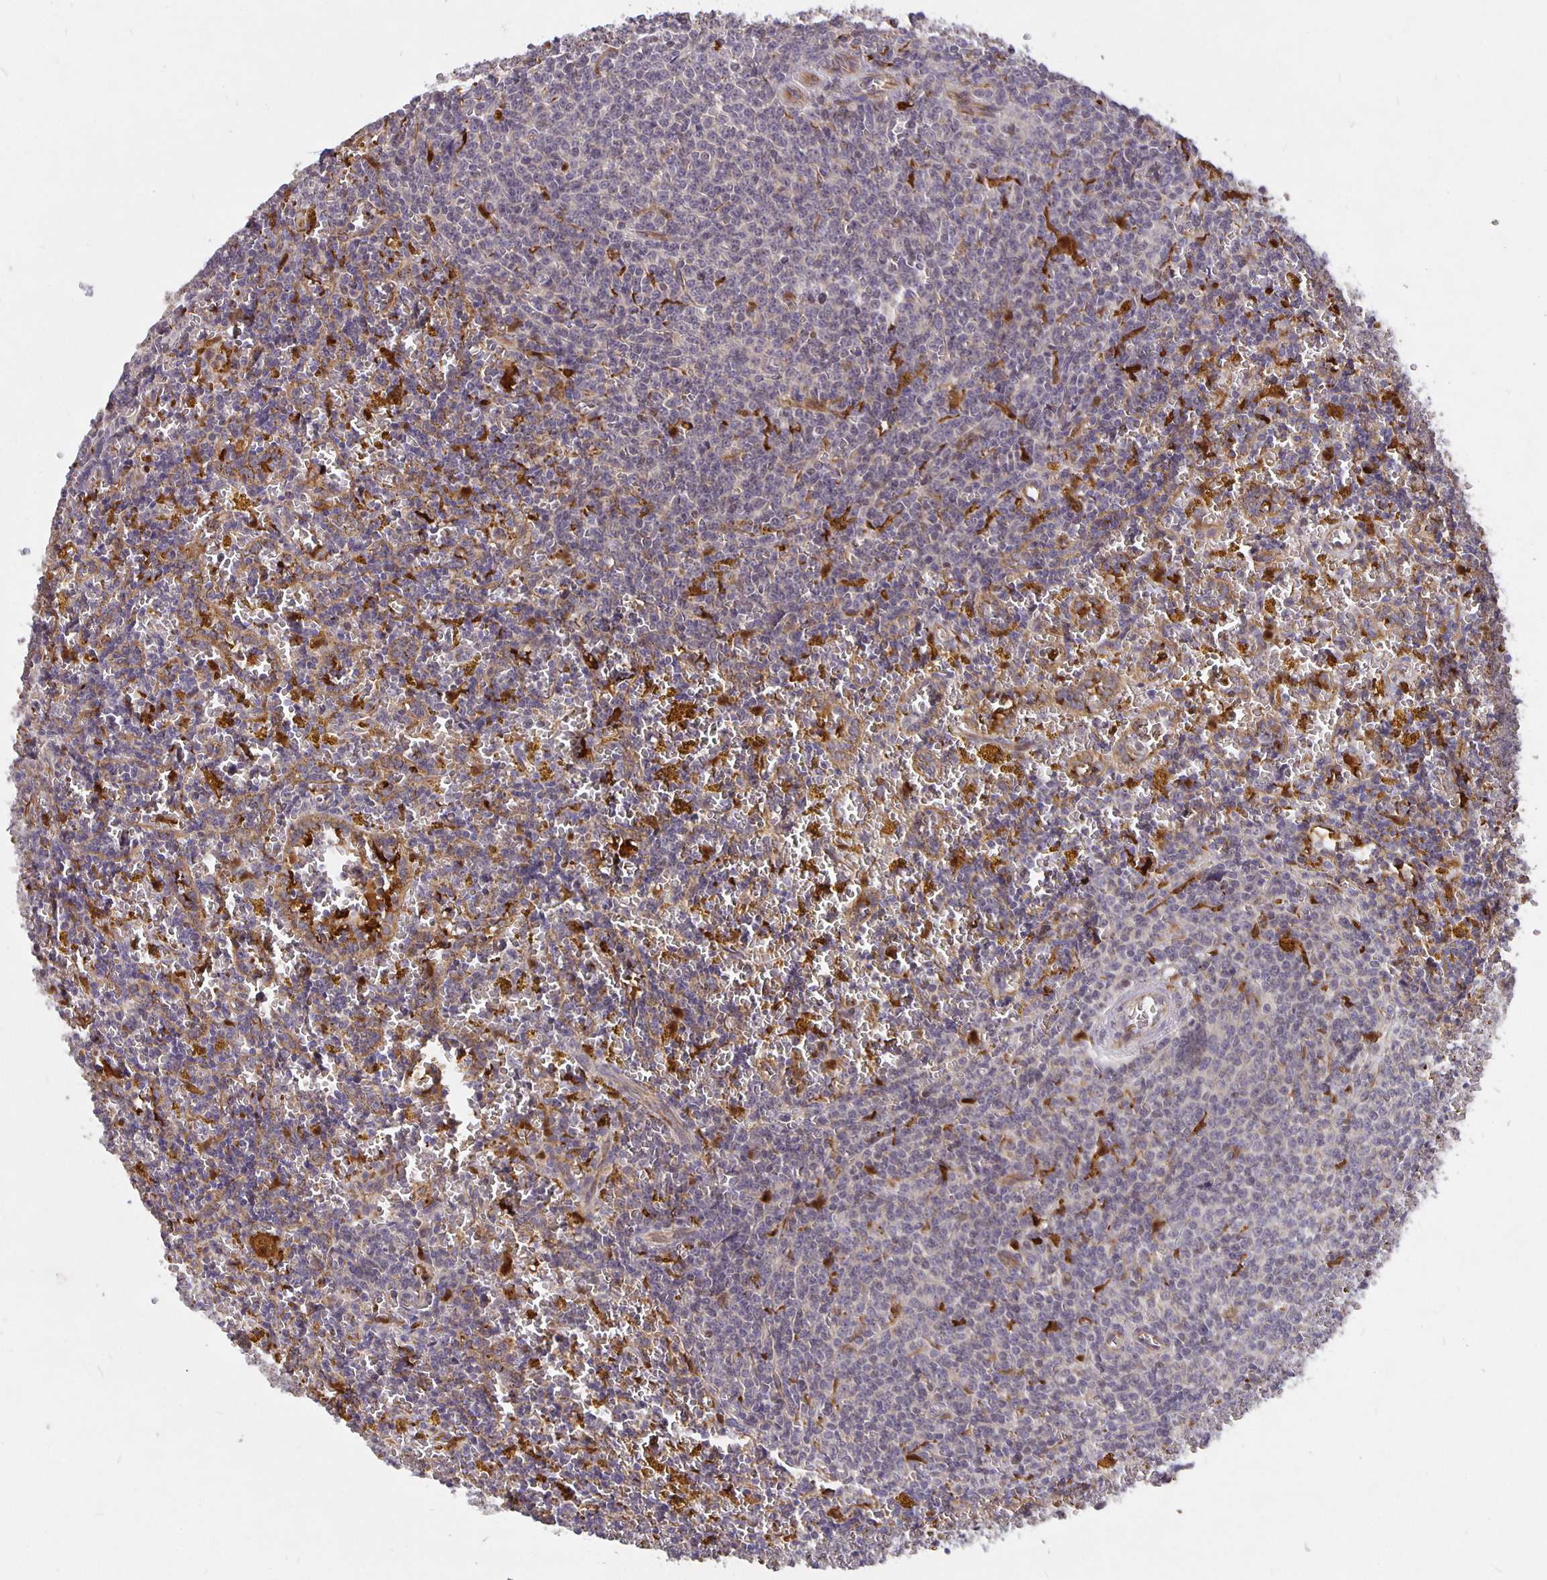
{"staining": {"intensity": "negative", "quantity": "none", "location": "none"}, "tissue": "lymphoma", "cell_type": "Tumor cells", "image_type": "cancer", "snomed": [{"axis": "morphology", "description": "Malignant lymphoma, non-Hodgkin's type, Low grade"}, {"axis": "topography", "description": "Spleen"}, {"axis": "topography", "description": "Lymph node"}], "caption": "DAB immunohistochemical staining of human low-grade malignant lymphoma, non-Hodgkin's type exhibits no significant staining in tumor cells.", "gene": "NOG", "patient": {"sex": "female", "age": 66}}